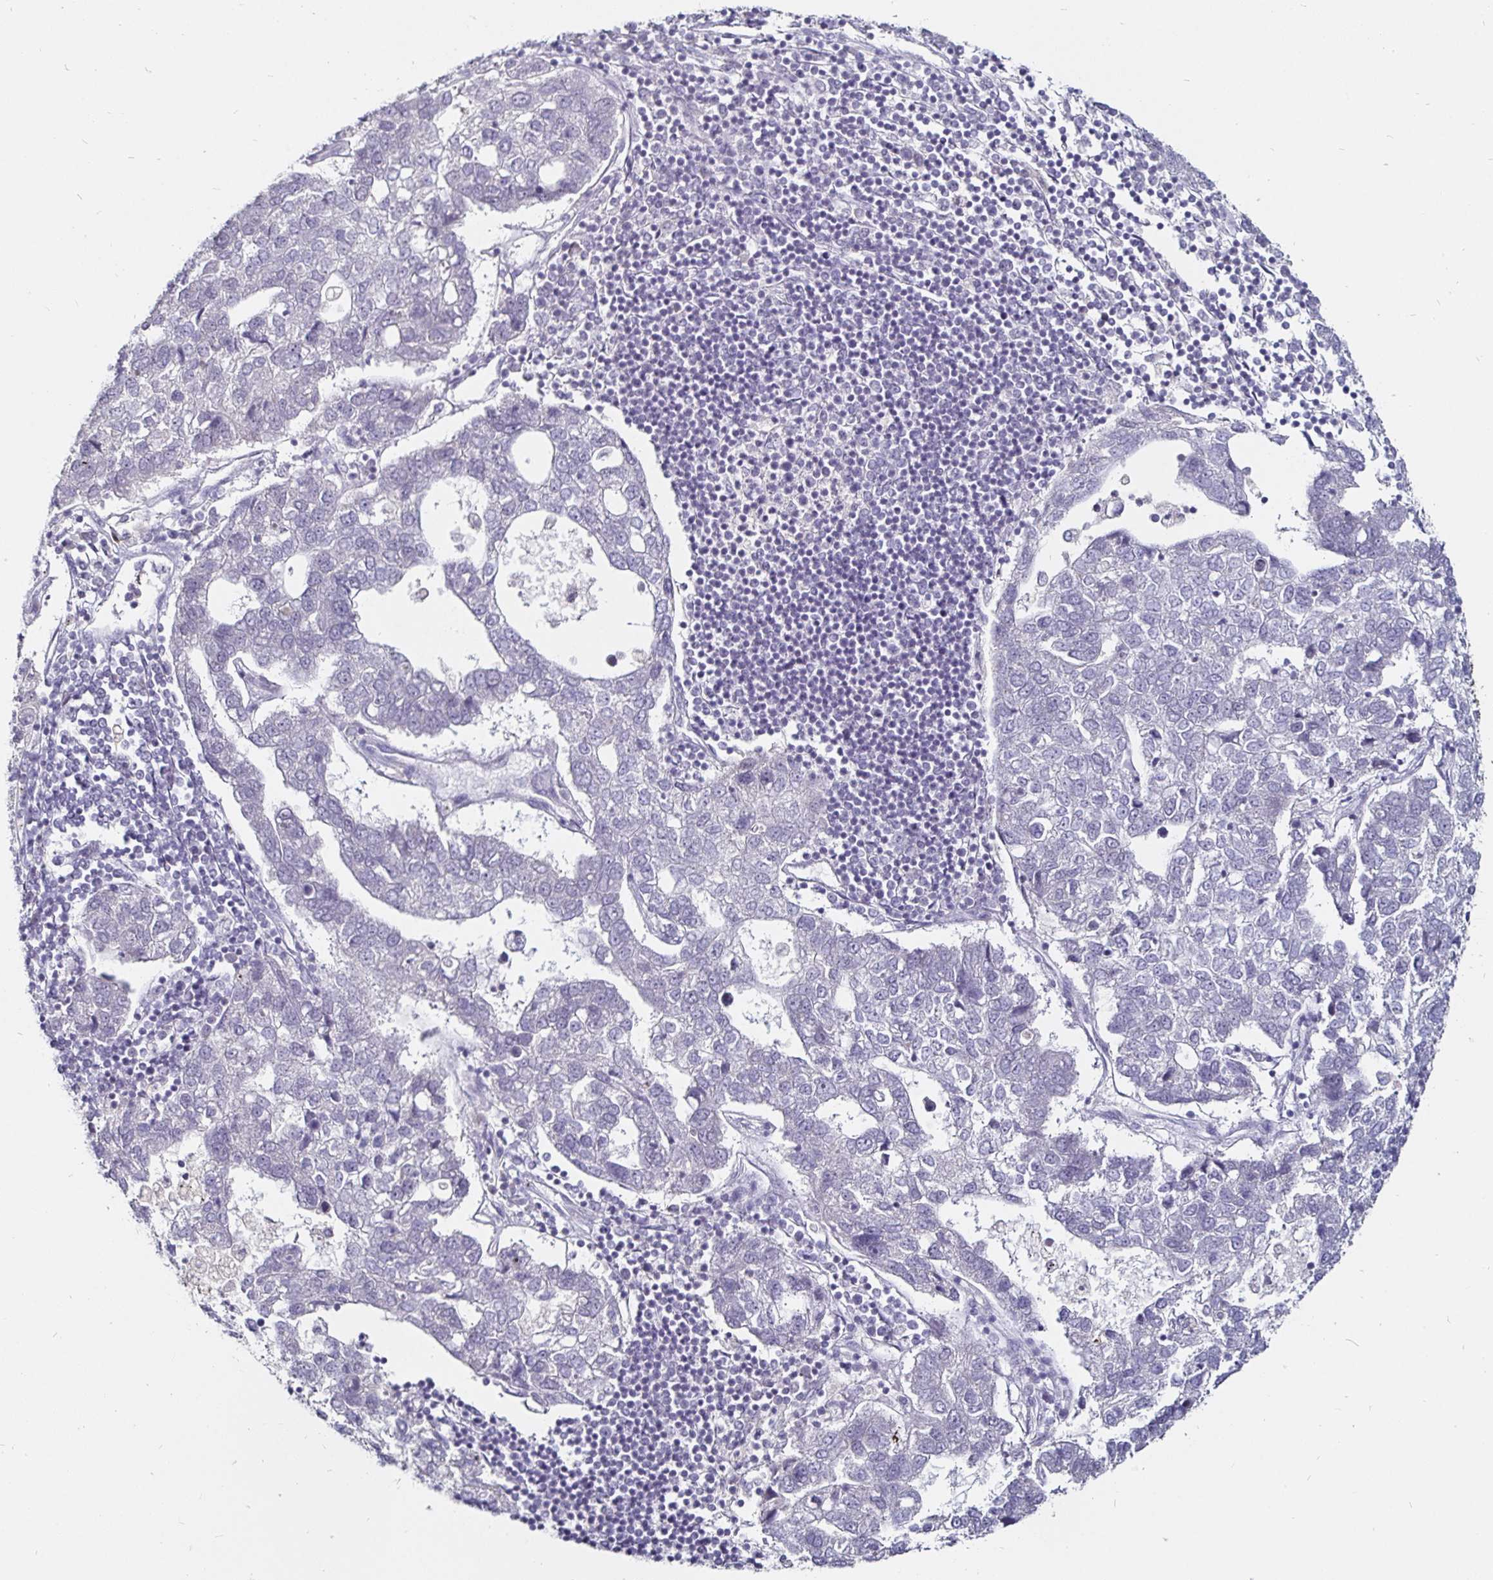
{"staining": {"intensity": "negative", "quantity": "none", "location": "none"}, "tissue": "pancreatic cancer", "cell_type": "Tumor cells", "image_type": "cancer", "snomed": [{"axis": "morphology", "description": "Adenocarcinoma, NOS"}, {"axis": "topography", "description": "Pancreas"}], "caption": "DAB (3,3'-diaminobenzidine) immunohistochemical staining of pancreatic cancer demonstrates no significant expression in tumor cells.", "gene": "FAIM2", "patient": {"sex": "female", "age": 61}}